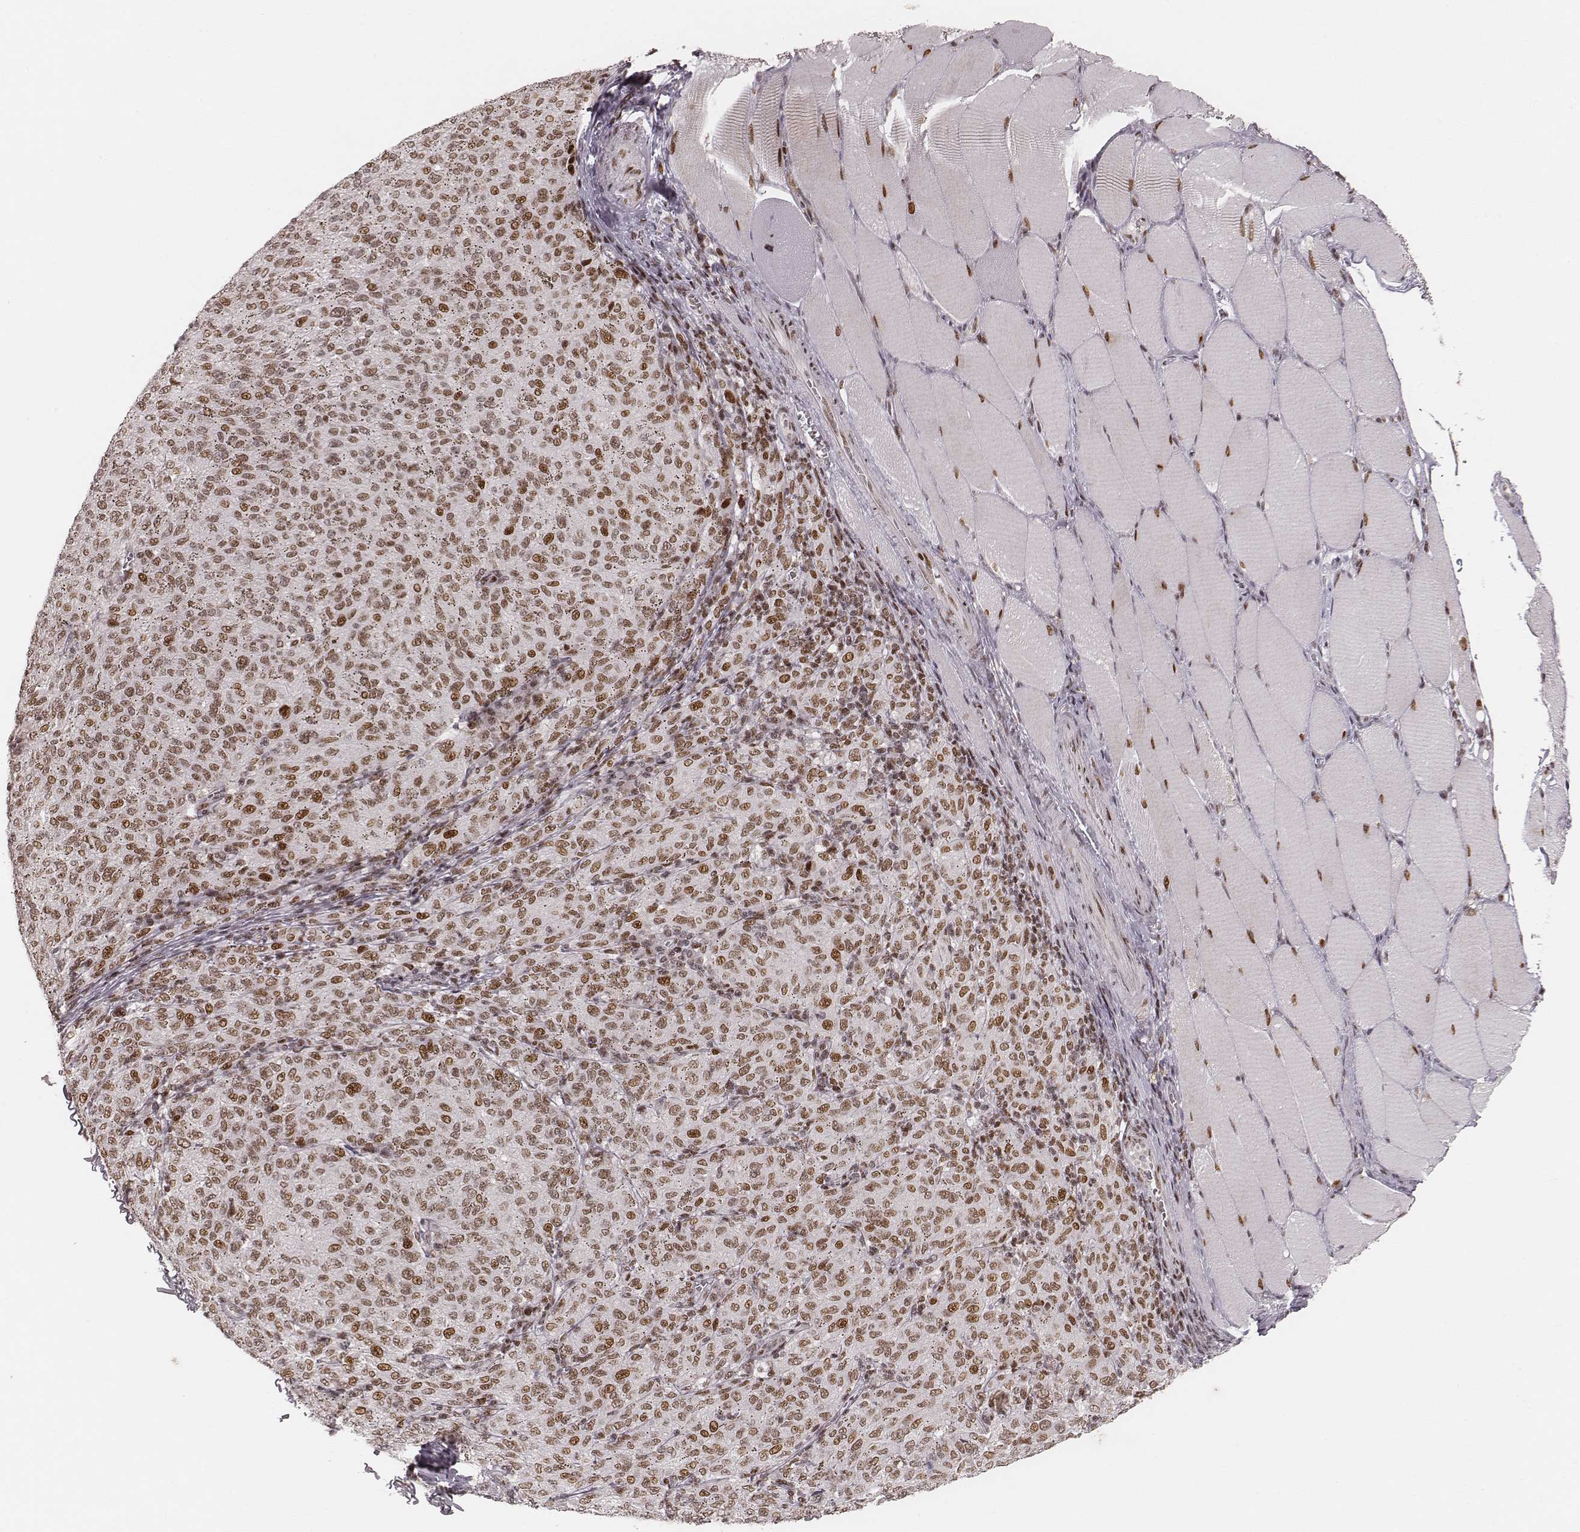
{"staining": {"intensity": "moderate", "quantity": ">75%", "location": "nuclear"}, "tissue": "melanoma", "cell_type": "Tumor cells", "image_type": "cancer", "snomed": [{"axis": "morphology", "description": "Malignant melanoma, NOS"}, {"axis": "topography", "description": "Skin"}], "caption": "The immunohistochemical stain labels moderate nuclear staining in tumor cells of malignant melanoma tissue.", "gene": "HNRNPC", "patient": {"sex": "female", "age": 72}}